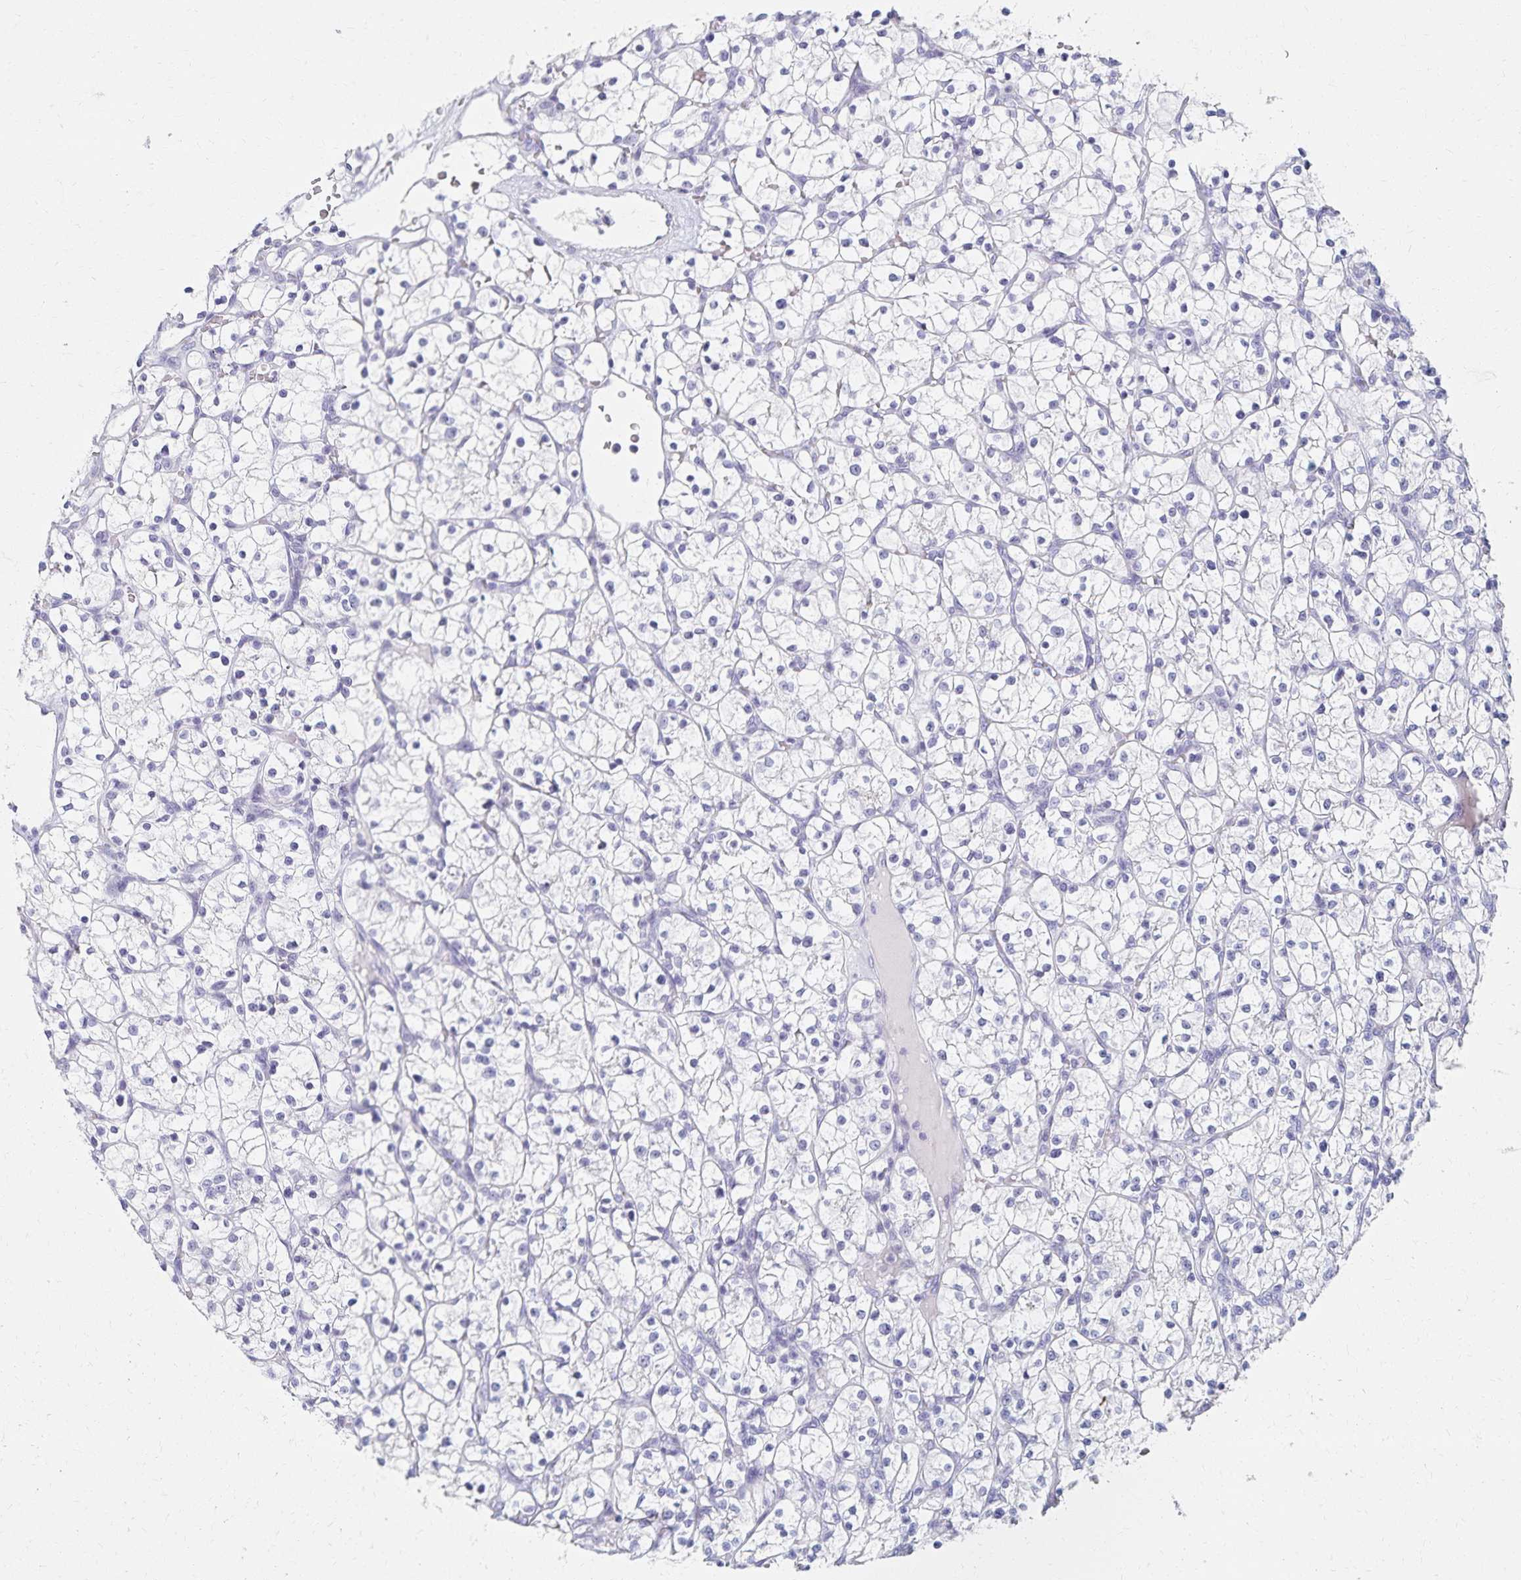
{"staining": {"intensity": "negative", "quantity": "none", "location": "none"}, "tissue": "renal cancer", "cell_type": "Tumor cells", "image_type": "cancer", "snomed": [{"axis": "morphology", "description": "Adenocarcinoma, NOS"}, {"axis": "topography", "description": "Kidney"}], "caption": "Immunohistochemical staining of human adenocarcinoma (renal) shows no significant staining in tumor cells. The staining was performed using DAB (3,3'-diaminobenzidine) to visualize the protein expression in brown, while the nuclei were stained in blue with hematoxylin (Magnification: 20x).", "gene": "C2orf50", "patient": {"sex": "female", "age": 64}}